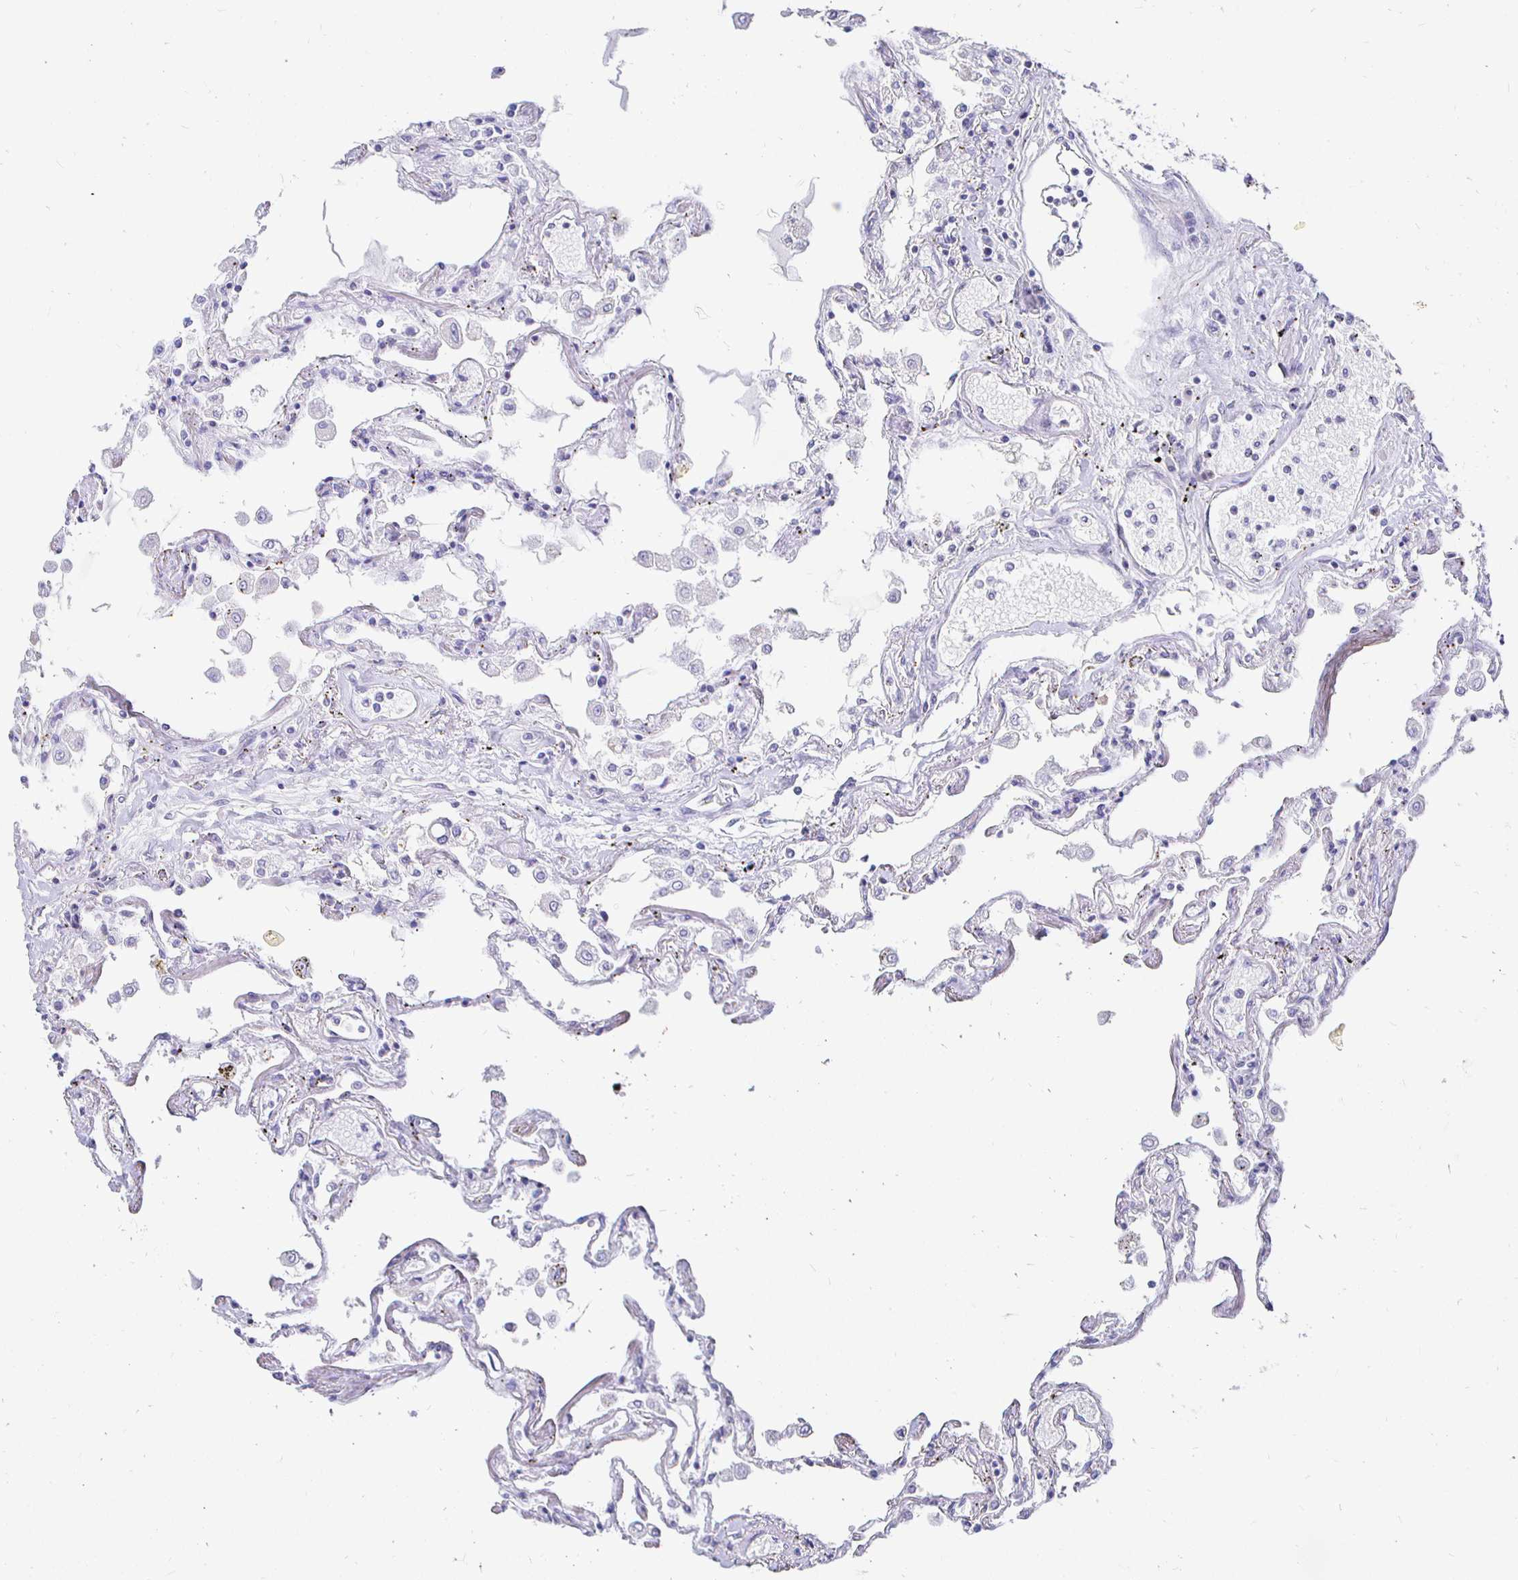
{"staining": {"intensity": "negative", "quantity": "none", "location": "none"}, "tissue": "lung", "cell_type": "Alveolar cells", "image_type": "normal", "snomed": [{"axis": "morphology", "description": "Normal tissue, NOS"}, {"axis": "morphology", "description": "Adenocarcinoma, NOS"}, {"axis": "topography", "description": "Cartilage tissue"}, {"axis": "topography", "description": "Lung"}], "caption": "This is an immunohistochemistry (IHC) histopathology image of benign human lung. There is no positivity in alveolar cells.", "gene": "CR2", "patient": {"sex": "female", "age": 67}}